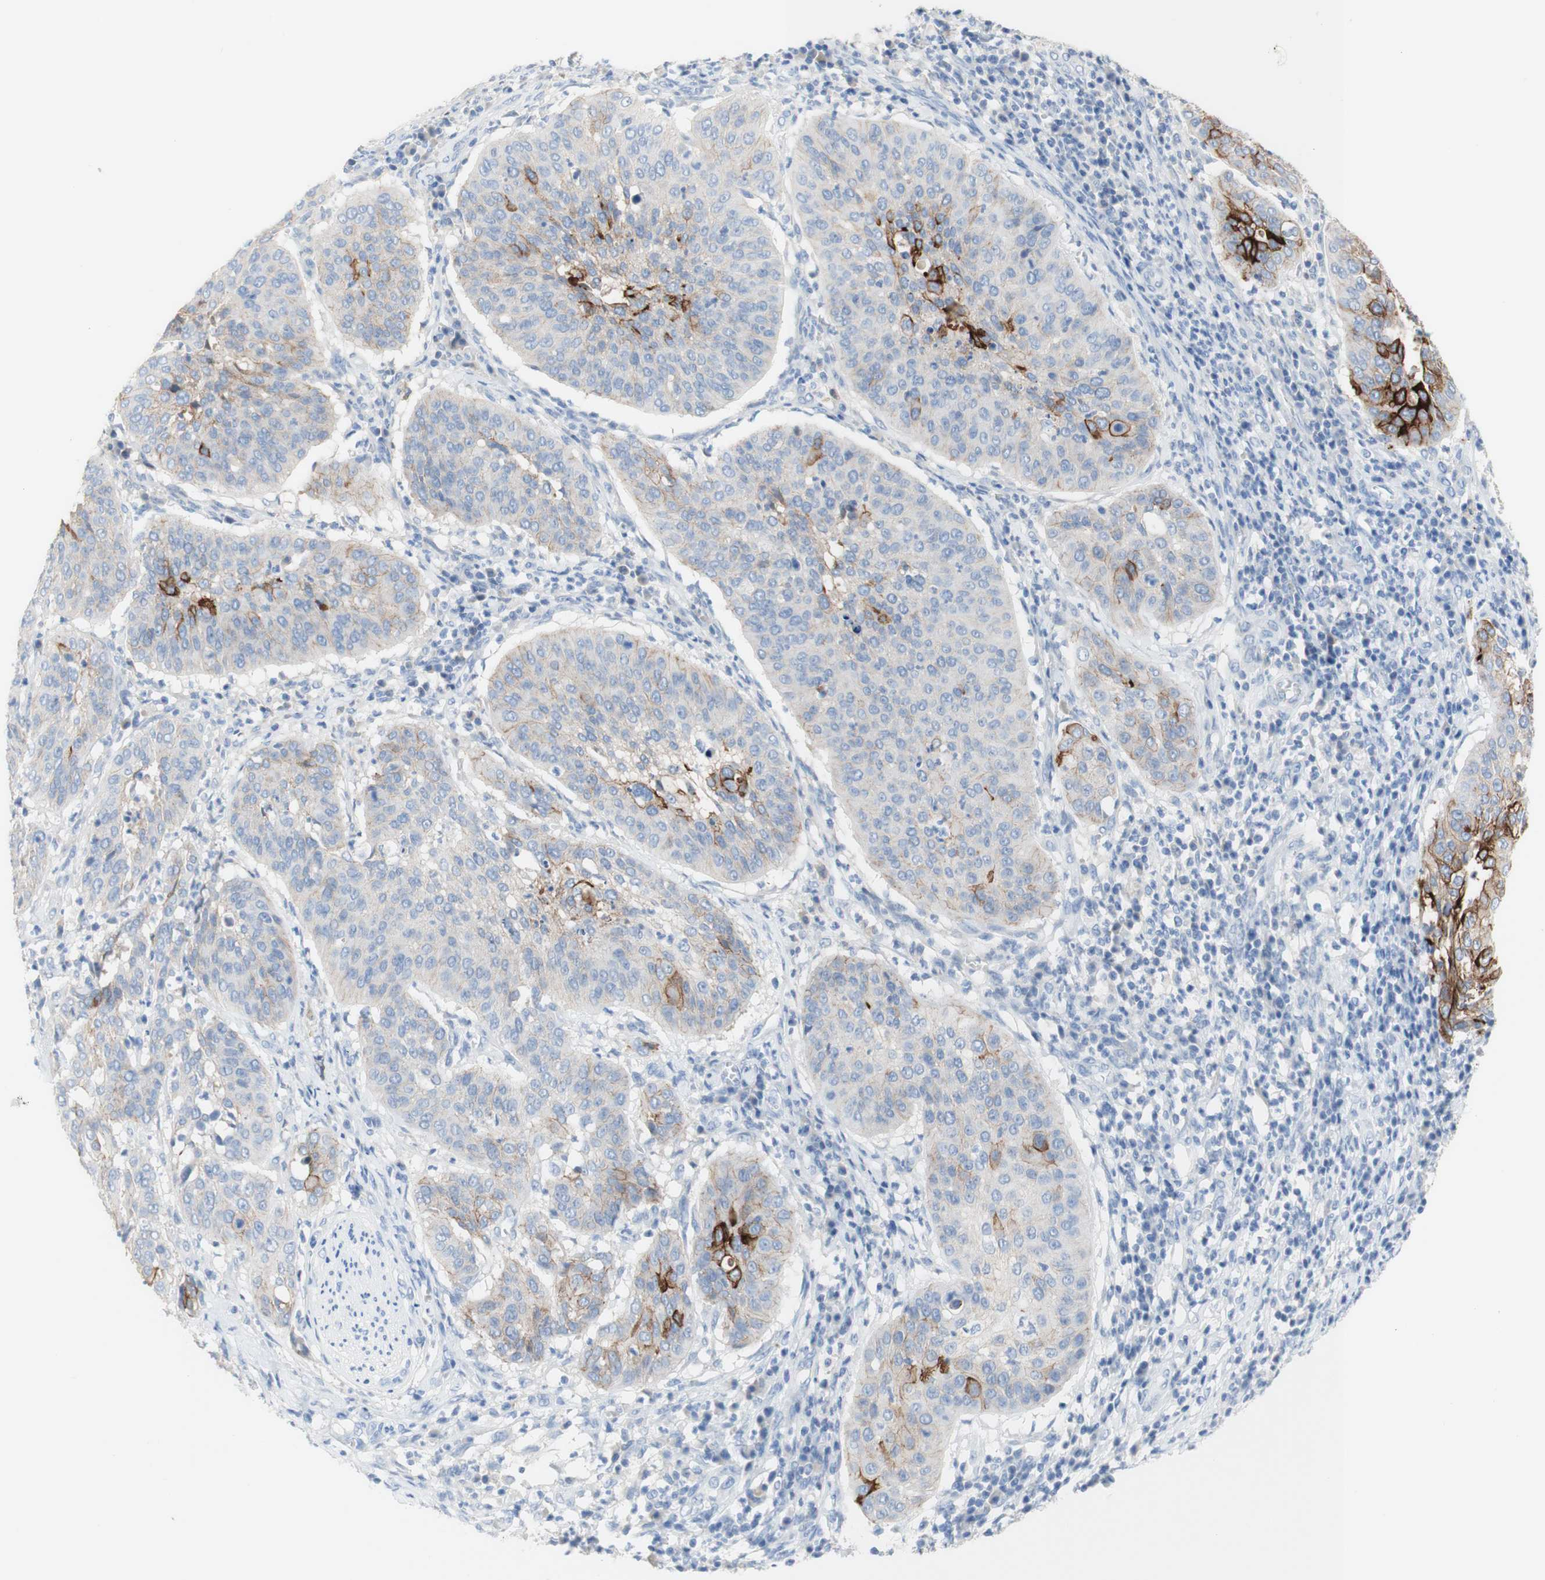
{"staining": {"intensity": "strong", "quantity": "<25%", "location": "cytoplasmic/membranous"}, "tissue": "cervical cancer", "cell_type": "Tumor cells", "image_type": "cancer", "snomed": [{"axis": "morphology", "description": "Normal tissue, NOS"}, {"axis": "morphology", "description": "Squamous cell carcinoma, NOS"}, {"axis": "topography", "description": "Cervix"}], "caption": "Immunohistochemistry (IHC) of cervical cancer (squamous cell carcinoma) reveals medium levels of strong cytoplasmic/membranous positivity in about <25% of tumor cells.", "gene": "DSC2", "patient": {"sex": "female", "age": 39}}